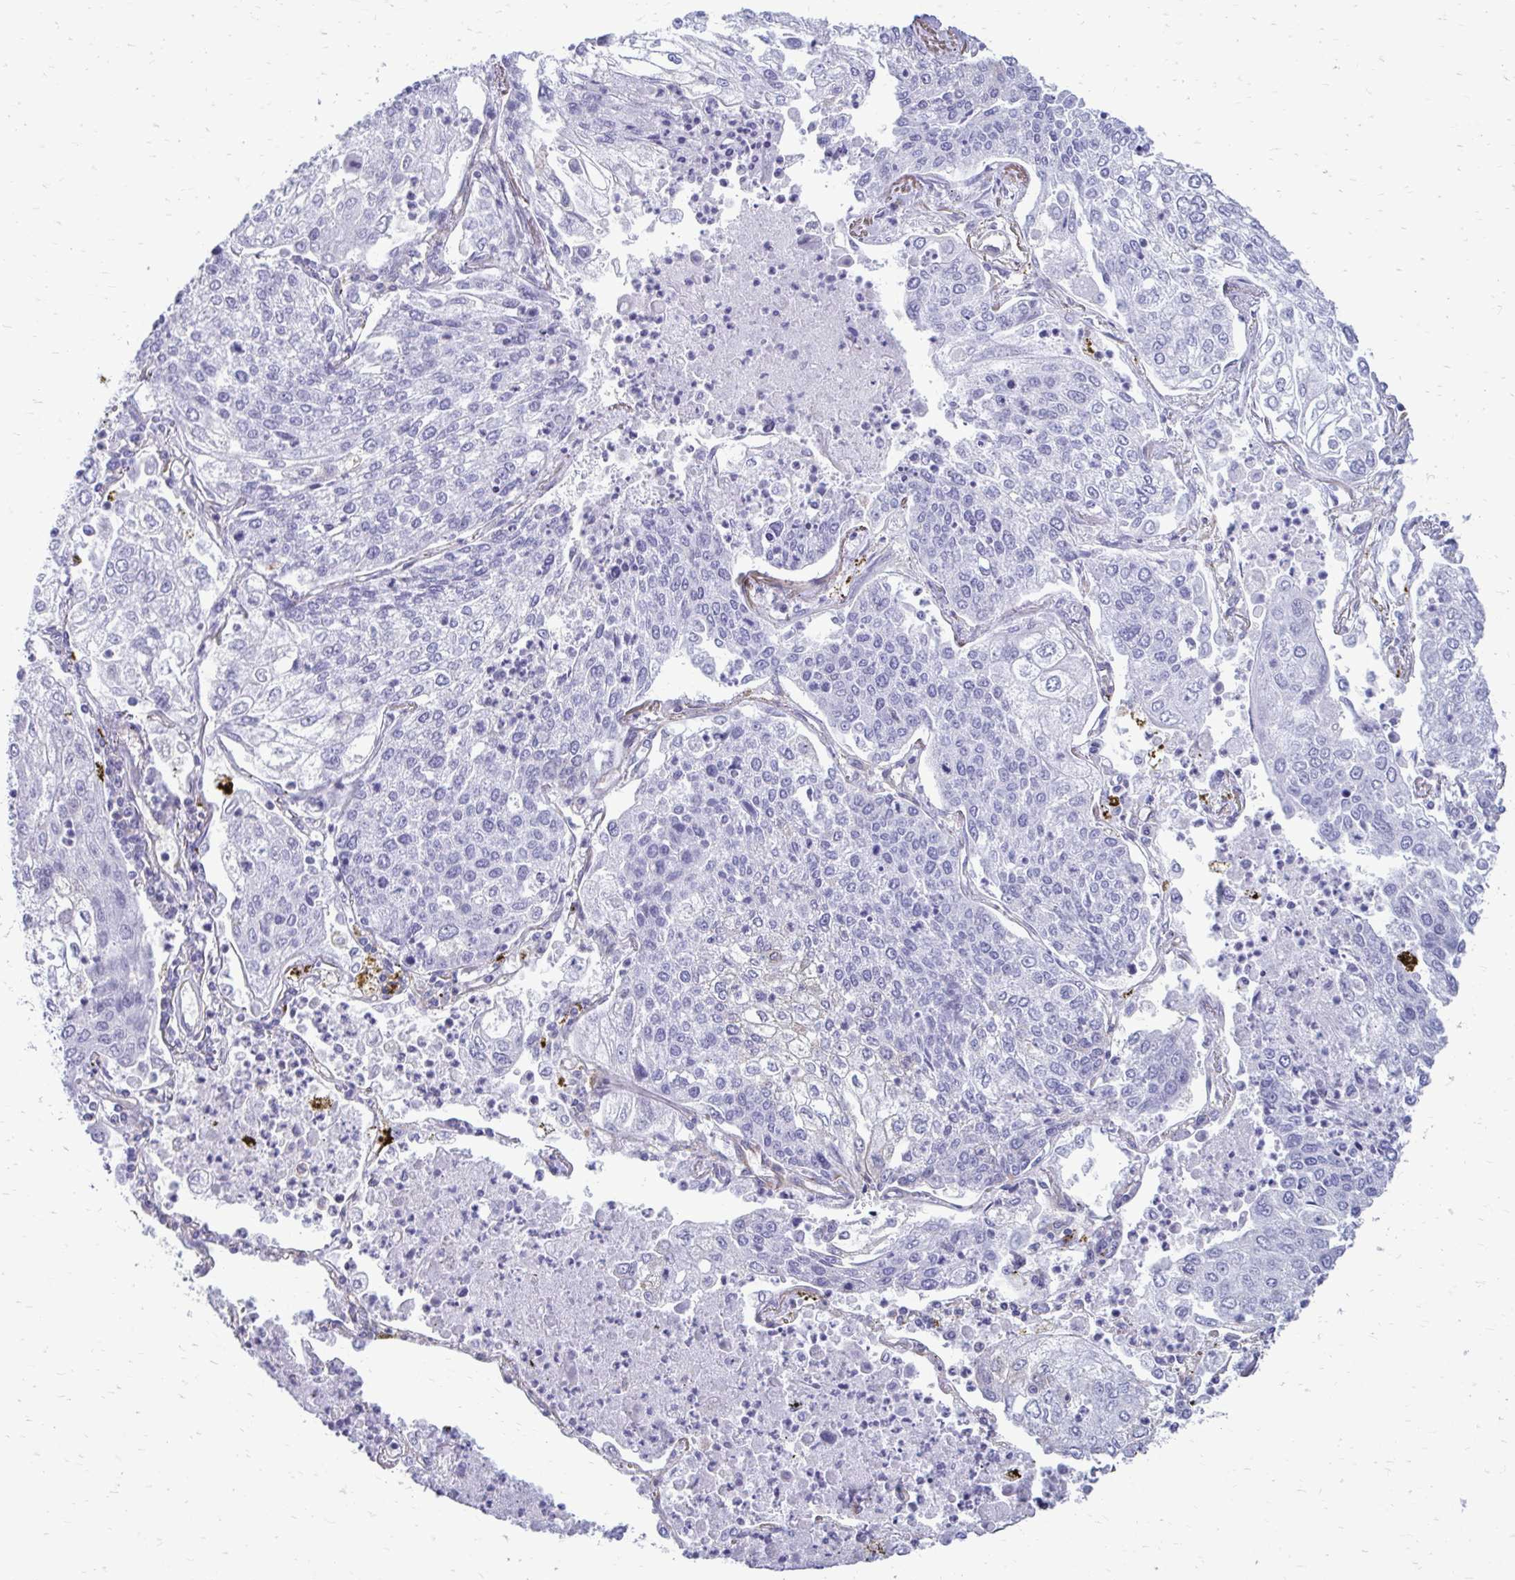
{"staining": {"intensity": "negative", "quantity": "none", "location": "none"}, "tissue": "lung cancer", "cell_type": "Tumor cells", "image_type": "cancer", "snomed": [{"axis": "morphology", "description": "Squamous cell carcinoma, NOS"}, {"axis": "topography", "description": "Lung"}], "caption": "IHC image of human lung cancer (squamous cell carcinoma) stained for a protein (brown), which displays no positivity in tumor cells.", "gene": "CLTA", "patient": {"sex": "male", "age": 74}}